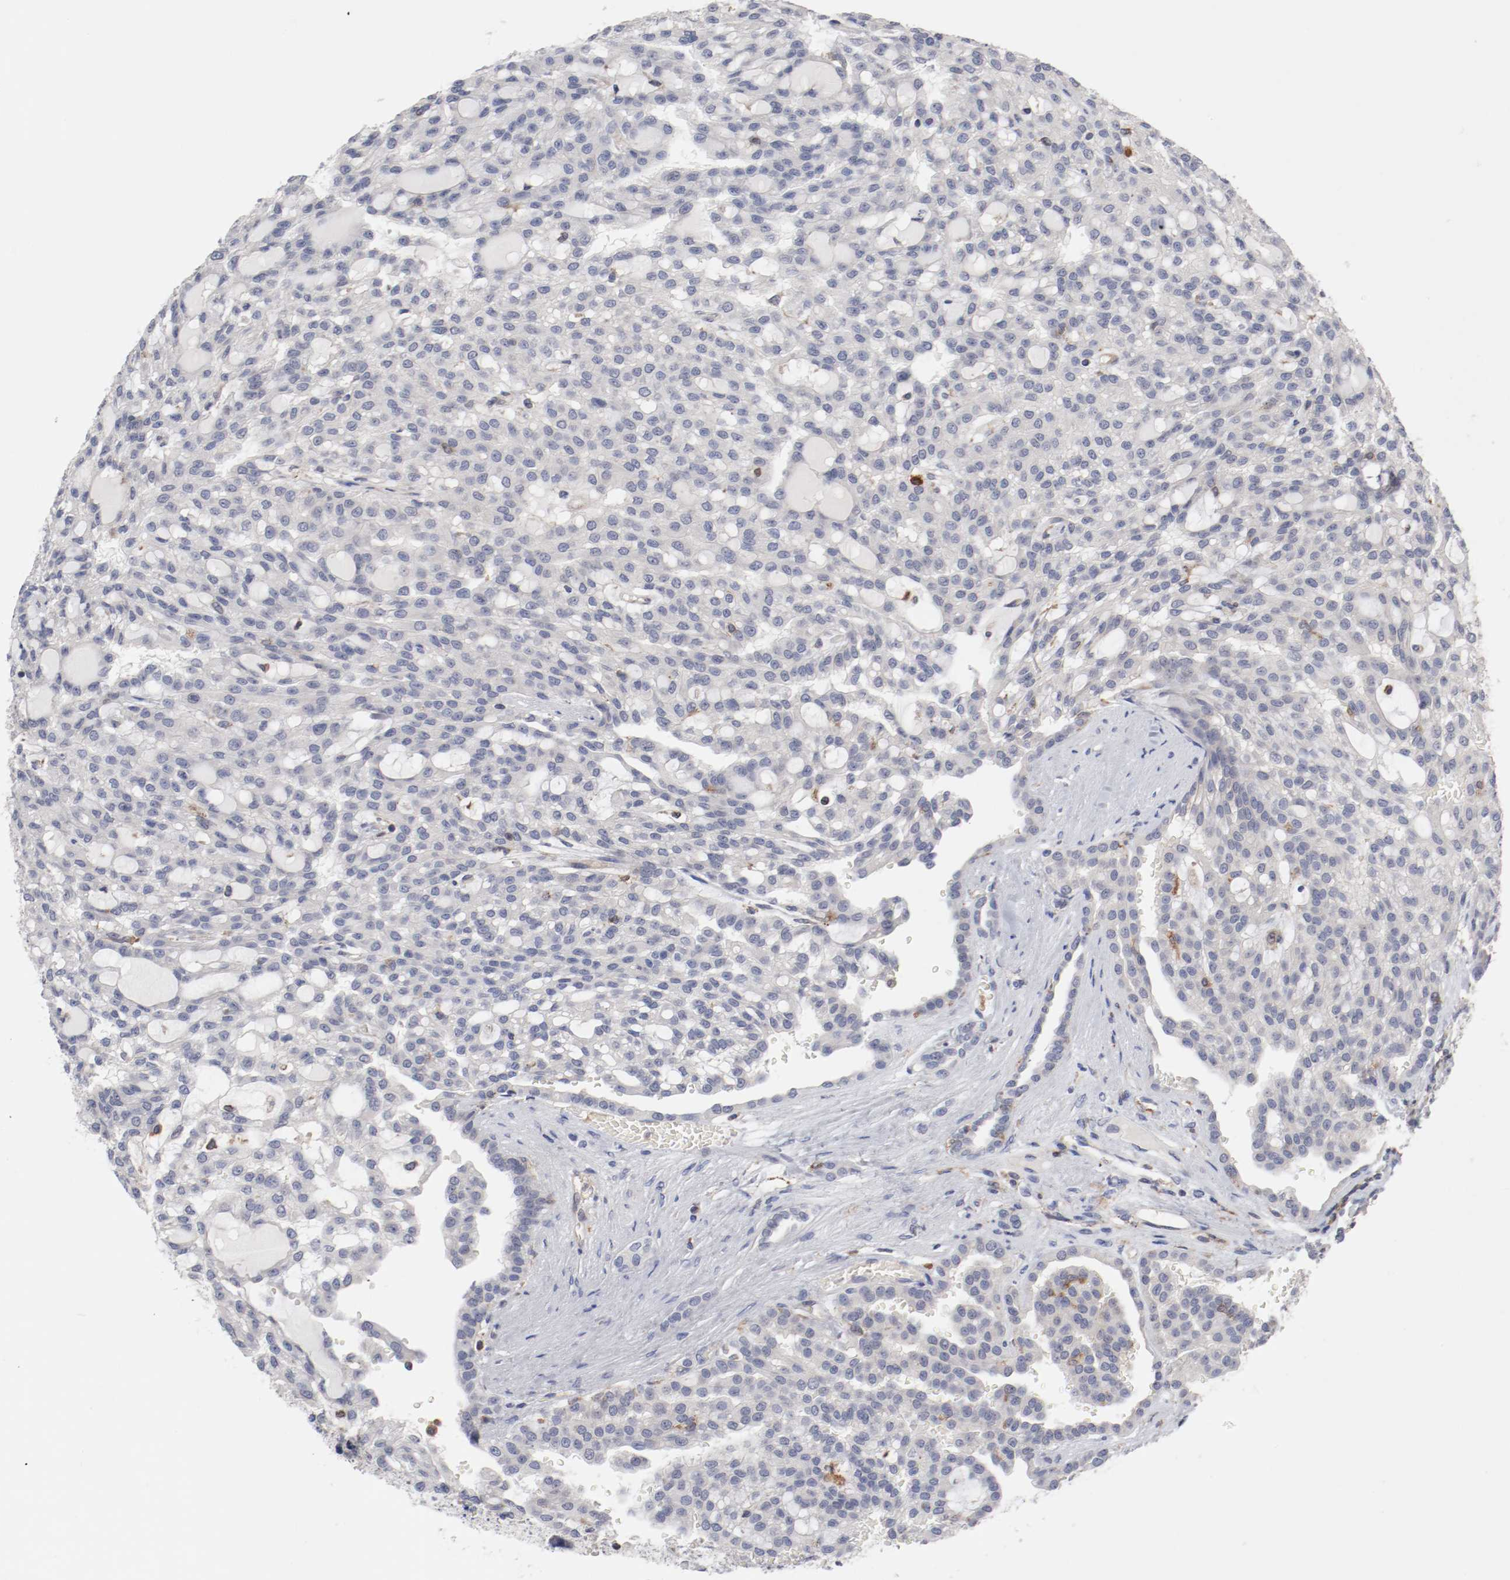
{"staining": {"intensity": "weak", "quantity": "<25%", "location": "cytoplasmic/membranous"}, "tissue": "renal cancer", "cell_type": "Tumor cells", "image_type": "cancer", "snomed": [{"axis": "morphology", "description": "Adenocarcinoma, NOS"}, {"axis": "topography", "description": "Kidney"}], "caption": "Renal cancer stained for a protein using immunohistochemistry reveals no positivity tumor cells.", "gene": "CBL", "patient": {"sex": "male", "age": 63}}